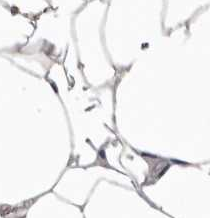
{"staining": {"intensity": "weak", "quantity": "25%-75%", "location": "cytoplasmic/membranous"}, "tissue": "adipose tissue", "cell_type": "Adipocytes", "image_type": "normal", "snomed": [{"axis": "morphology", "description": "Normal tissue, NOS"}, {"axis": "morphology", "description": "Fibrosis, NOS"}, {"axis": "topography", "description": "Breast"}, {"axis": "topography", "description": "Adipose tissue"}], "caption": "Adipose tissue stained for a protein demonstrates weak cytoplasmic/membranous positivity in adipocytes. (brown staining indicates protein expression, while blue staining denotes nuclei).", "gene": "CASQ1", "patient": {"sex": "female", "age": 39}}